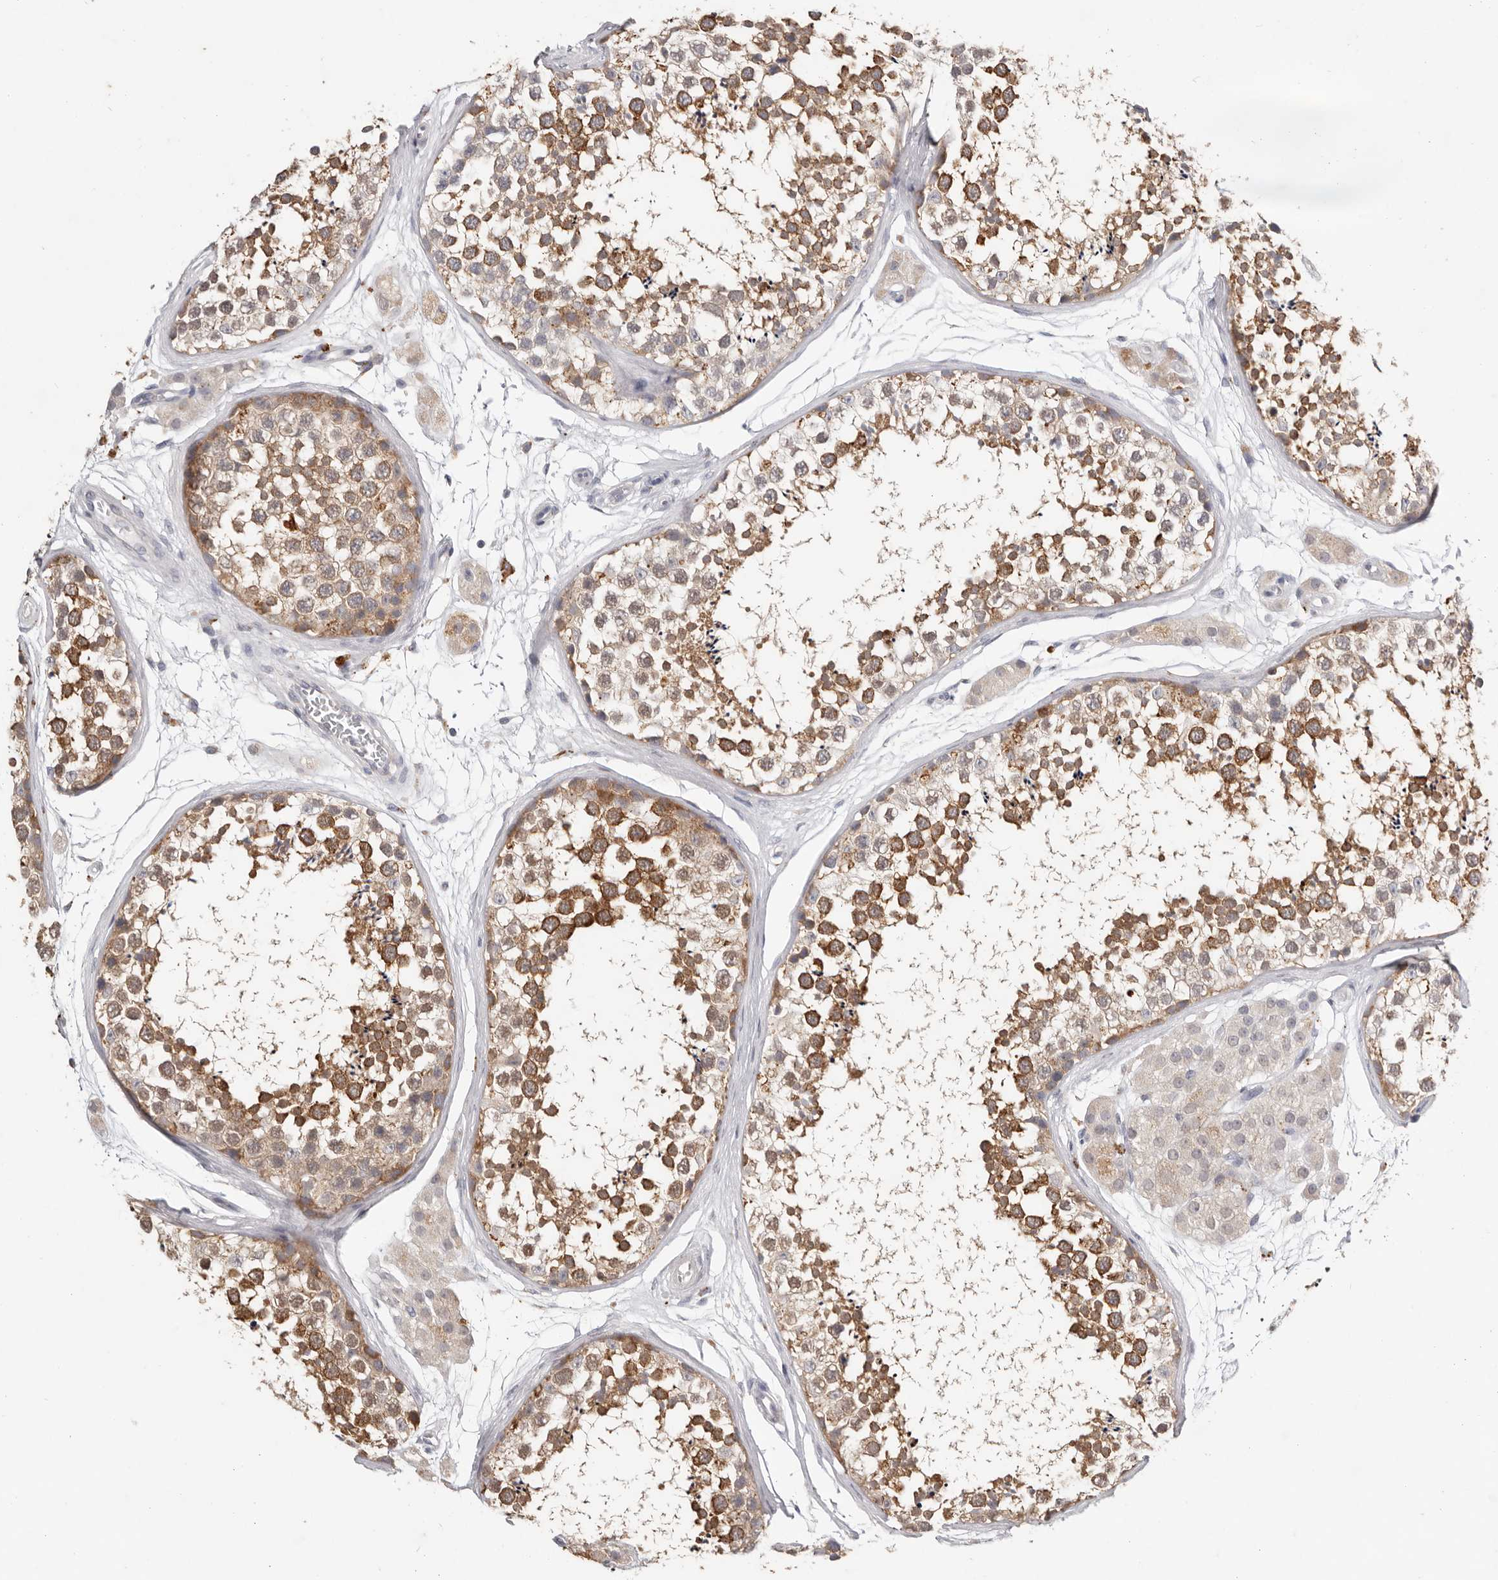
{"staining": {"intensity": "moderate", "quantity": ">75%", "location": "cytoplasmic/membranous"}, "tissue": "testis", "cell_type": "Cells in seminiferous ducts", "image_type": "normal", "snomed": [{"axis": "morphology", "description": "Normal tissue, NOS"}, {"axis": "topography", "description": "Testis"}], "caption": "Immunohistochemical staining of normal testis displays medium levels of moderate cytoplasmic/membranous positivity in approximately >75% of cells in seminiferous ducts. The staining was performed using DAB (3,3'-diaminobenzidine), with brown indicating positive protein expression. Nuclei are stained blue with hematoxylin.", "gene": "WDR77", "patient": {"sex": "male", "age": 56}}